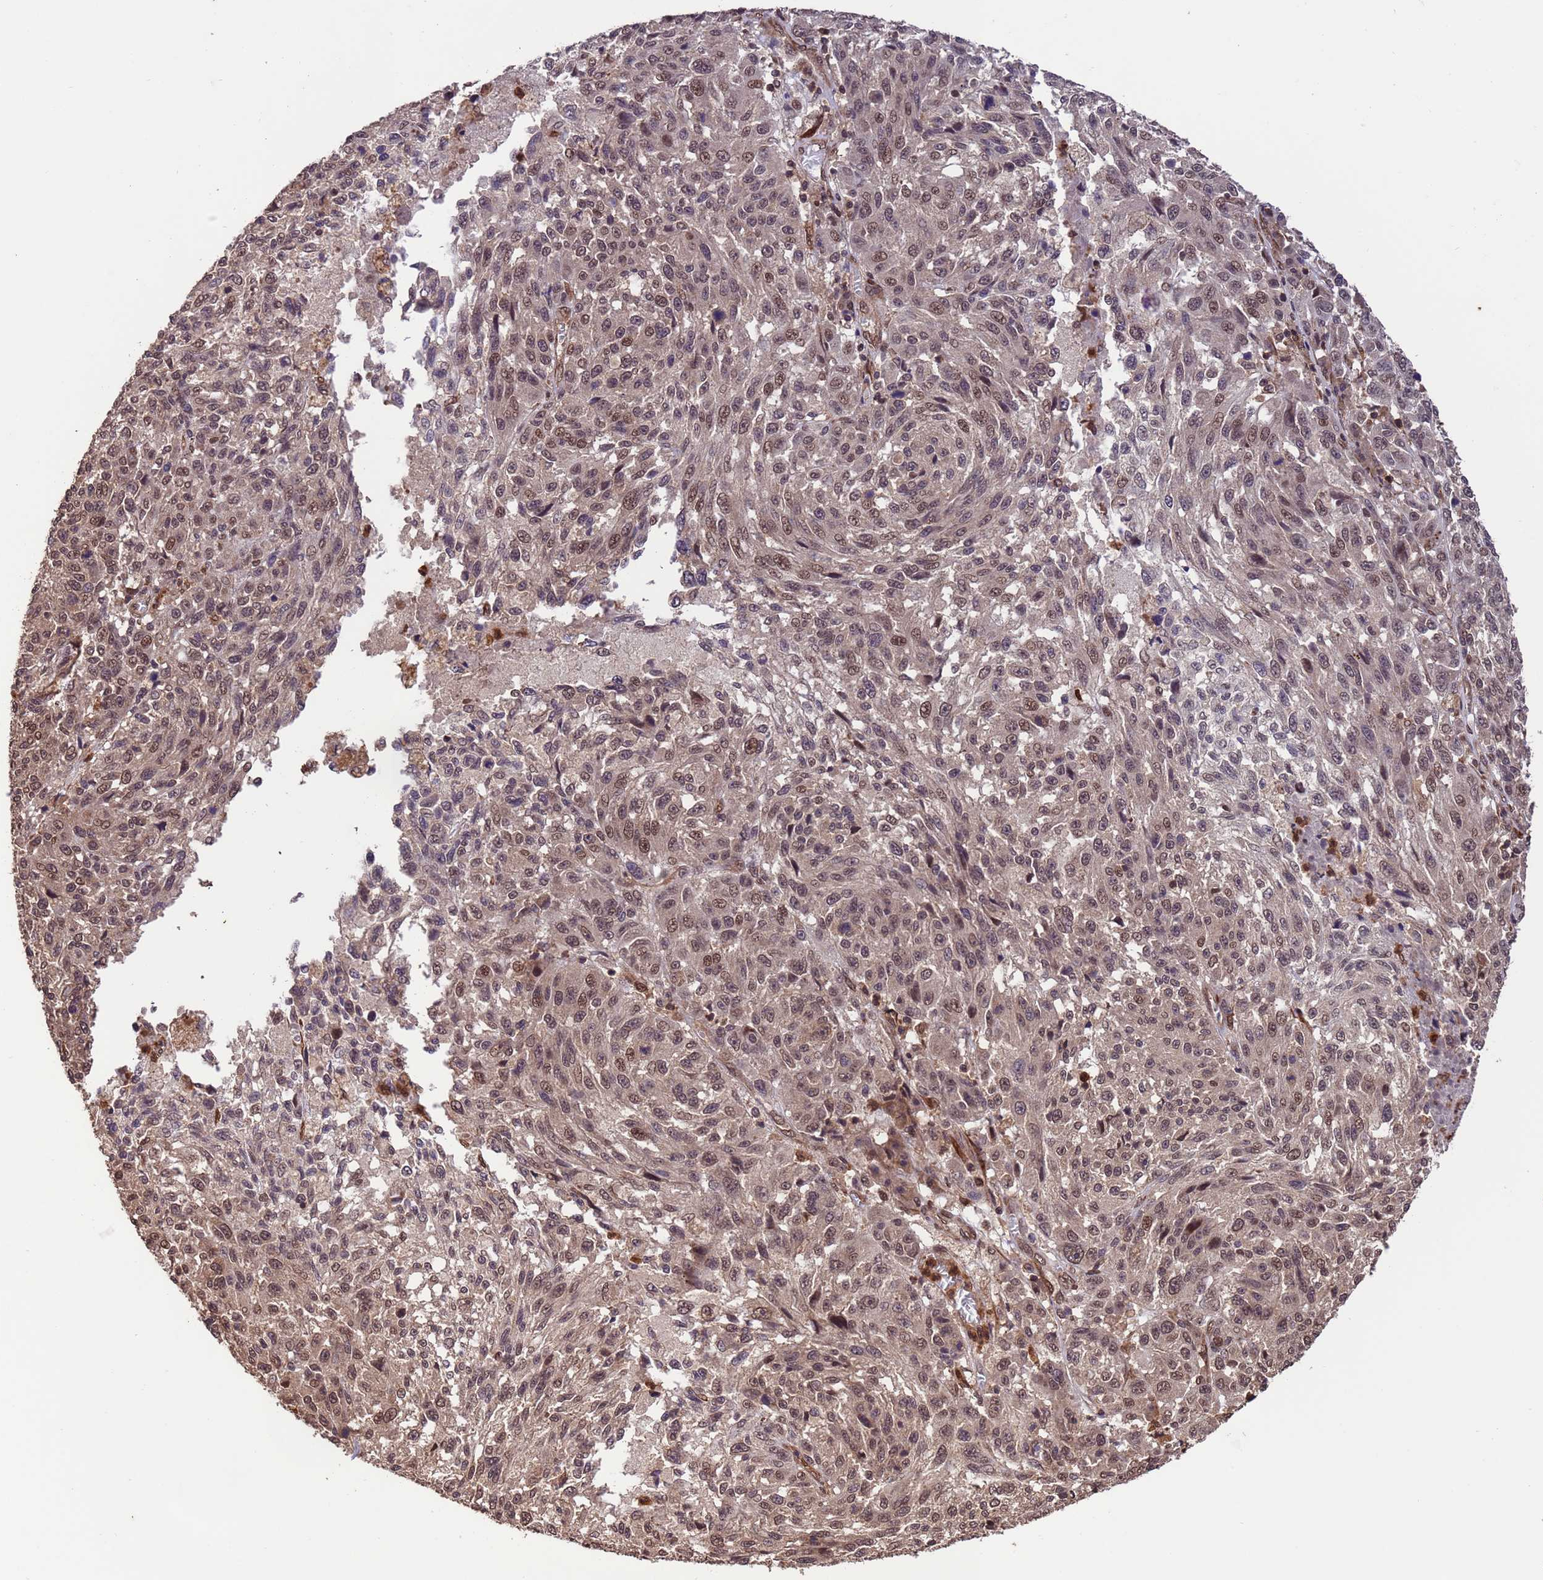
{"staining": {"intensity": "moderate", "quantity": ">75%", "location": "nuclear"}, "tissue": "melanoma", "cell_type": "Tumor cells", "image_type": "cancer", "snomed": [{"axis": "morphology", "description": "Malignant melanoma, NOS"}, {"axis": "topography", "description": "Skin"}], "caption": "This image displays malignant melanoma stained with immunohistochemistry to label a protein in brown. The nuclear of tumor cells show moderate positivity for the protein. Nuclei are counter-stained blue.", "gene": "VSTM4", "patient": {"sex": "male", "age": 53}}